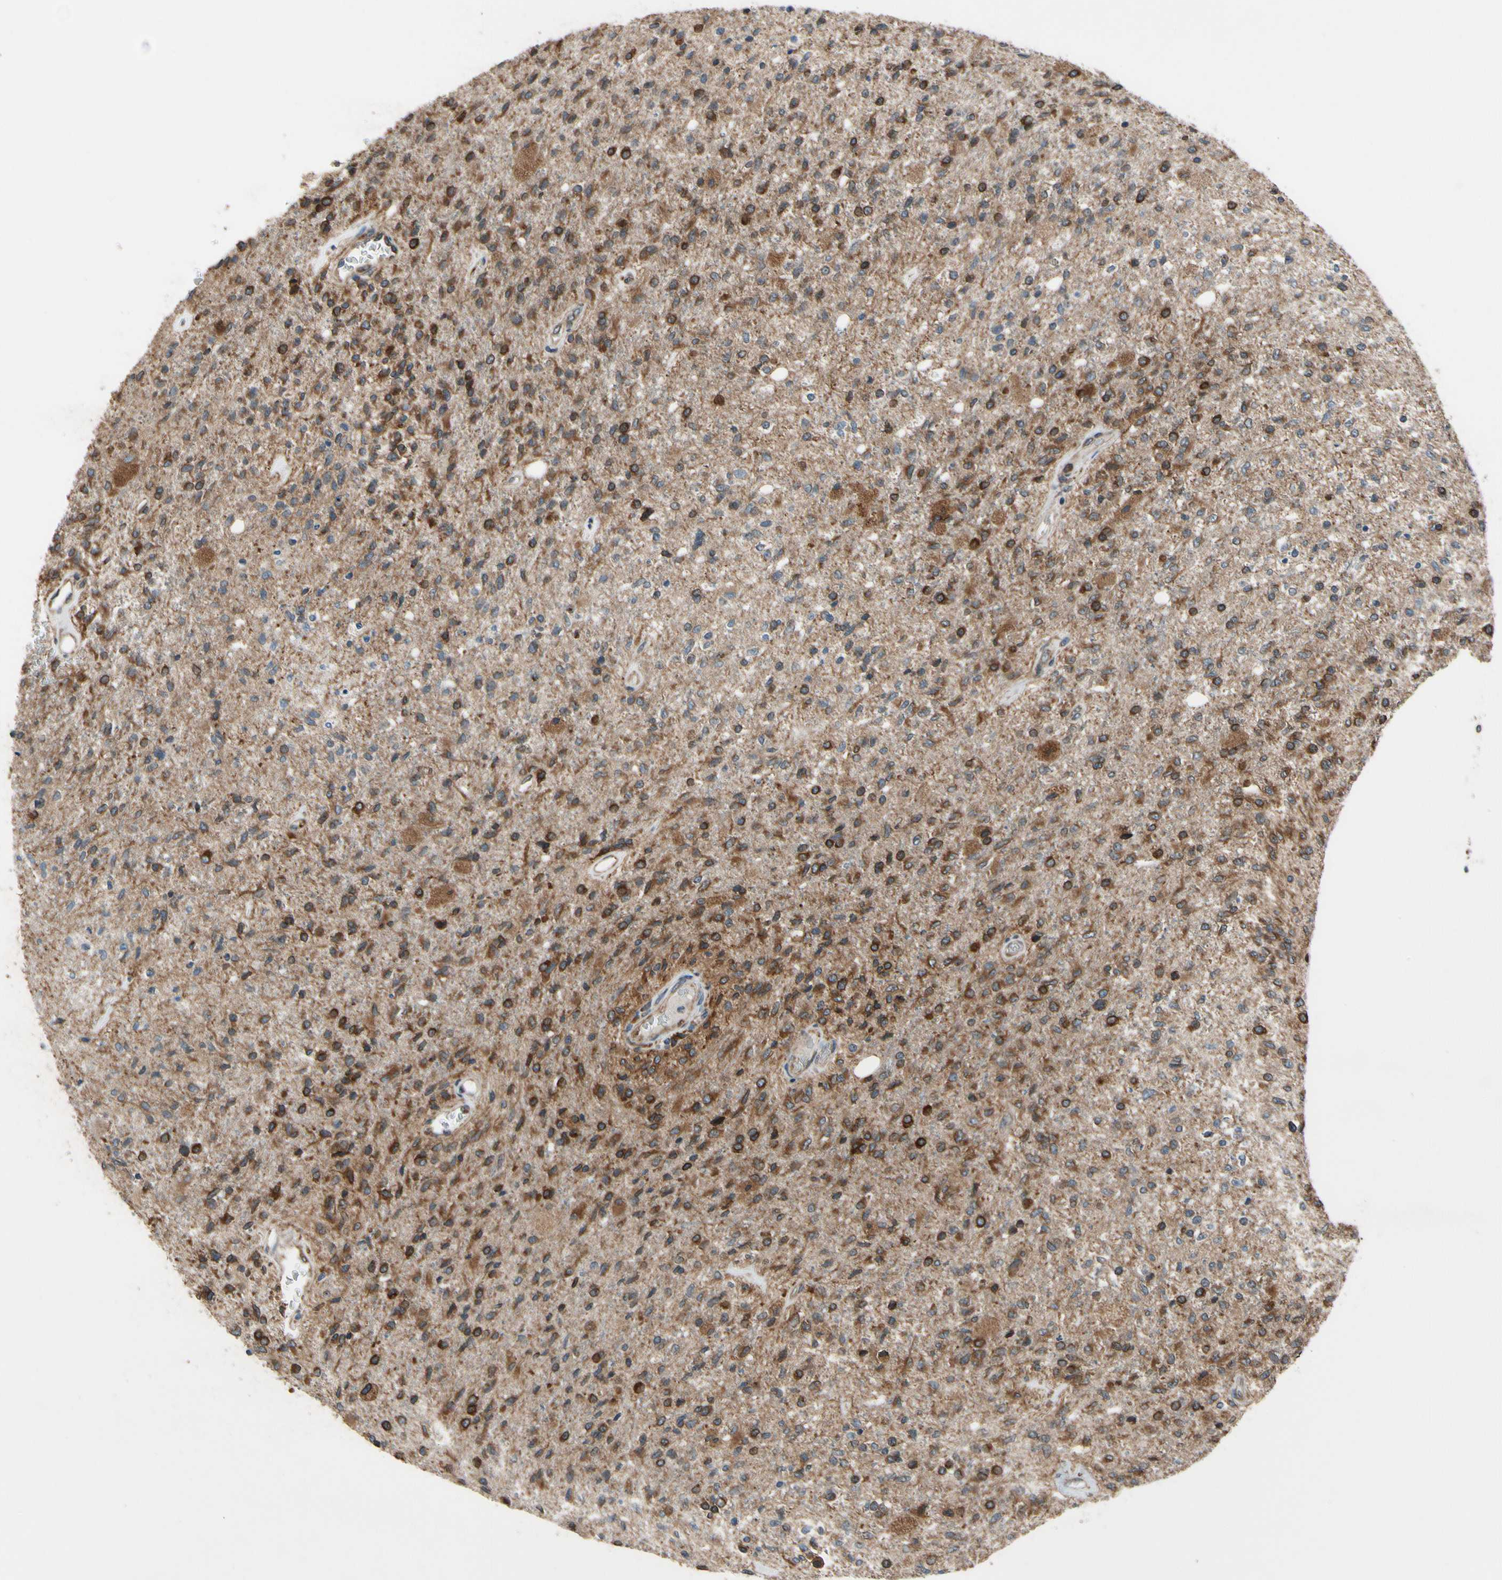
{"staining": {"intensity": "strong", "quantity": ">75%", "location": "cytoplasmic/membranous"}, "tissue": "glioma", "cell_type": "Tumor cells", "image_type": "cancer", "snomed": [{"axis": "morphology", "description": "Normal tissue, NOS"}, {"axis": "morphology", "description": "Glioma, malignant, High grade"}, {"axis": "topography", "description": "Cerebral cortex"}], "caption": "Immunohistochemical staining of human malignant glioma (high-grade) displays high levels of strong cytoplasmic/membranous protein positivity in about >75% of tumor cells.", "gene": "CLCC1", "patient": {"sex": "male", "age": 77}}